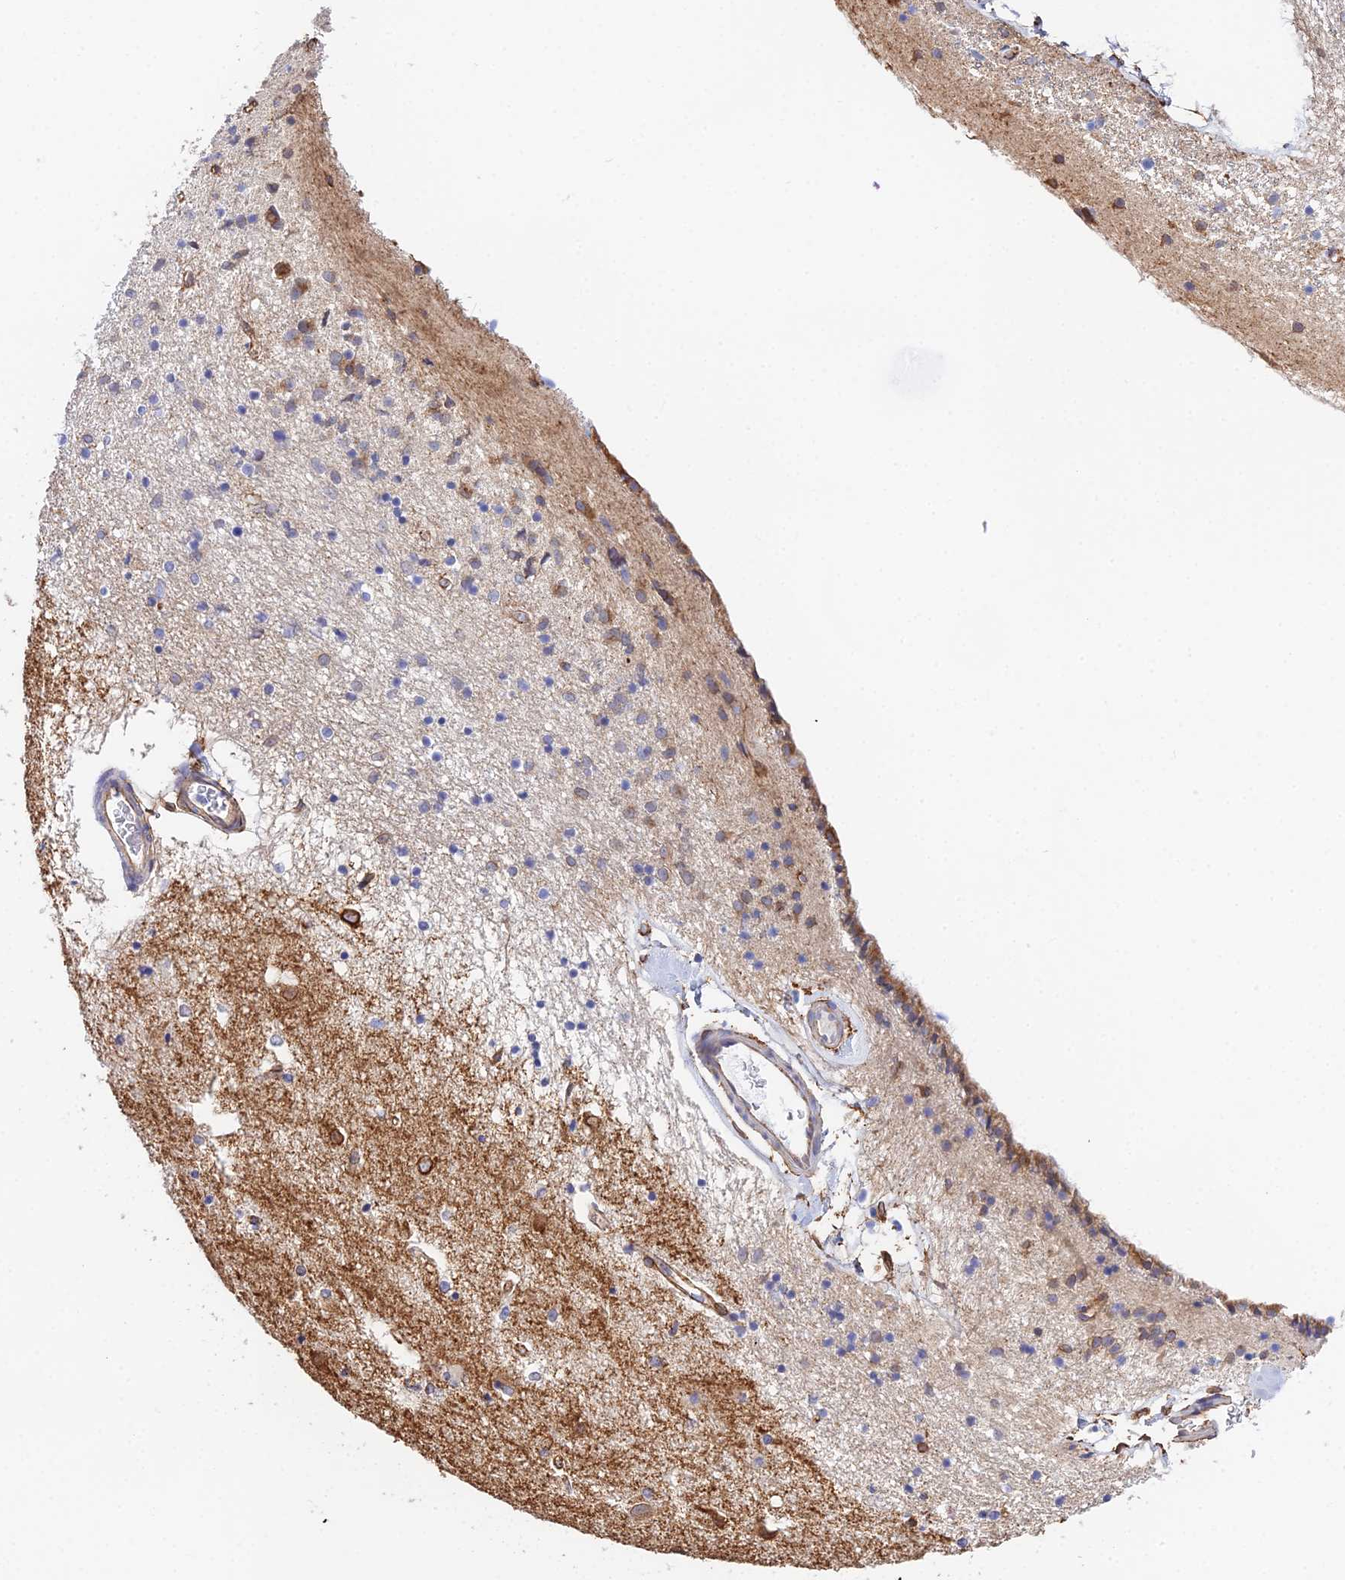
{"staining": {"intensity": "strong", "quantity": "<25%", "location": "cytoplasmic/membranous"}, "tissue": "caudate", "cell_type": "Glial cells", "image_type": "normal", "snomed": [{"axis": "morphology", "description": "Normal tissue, NOS"}, {"axis": "topography", "description": "Lateral ventricle wall"}], "caption": "Protein expression analysis of normal caudate displays strong cytoplasmic/membranous positivity in about <25% of glial cells.", "gene": "MXRA7", "patient": {"sex": "female", "age": 54}}